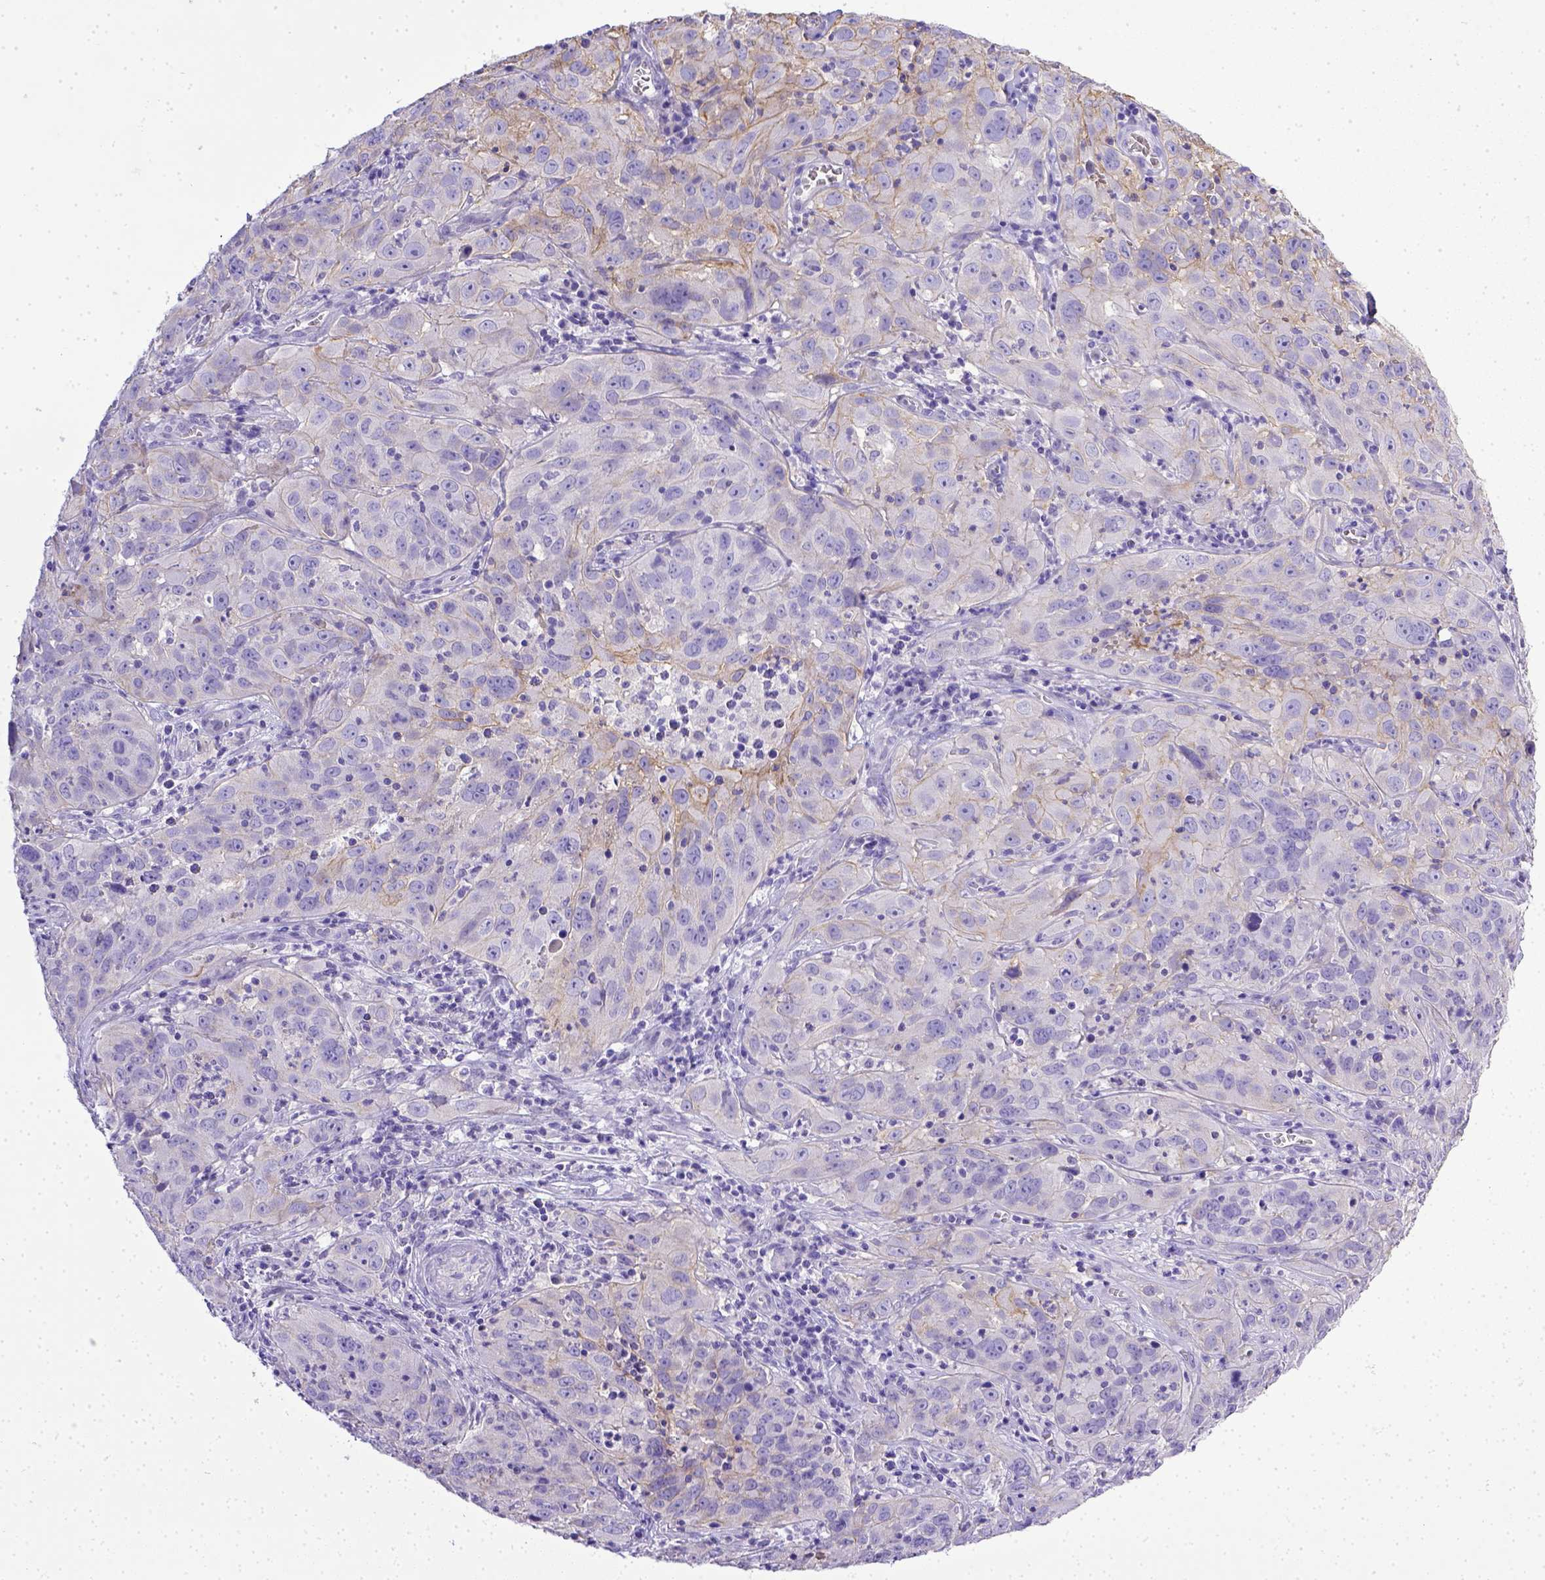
{"staining": {"intensity": "weak", "quantity": "<25%", "location": "cytoplasmic/membranous"}, "tissue": "cervical cancer", "cell_type": "Tumor cells", "image_type": "cancer", "snomed": [{"axis": "morphology", "description": "Squamous cell carcinoma, NOS"}, {"axis": "topography", "description": "Cervix"}], "caption": "The photomicrograph exhibits no significant positivity in tumor cells of cervical cancer.", "gene": "BTN1A1", "patient": {"sex": "female", "age": 32}}